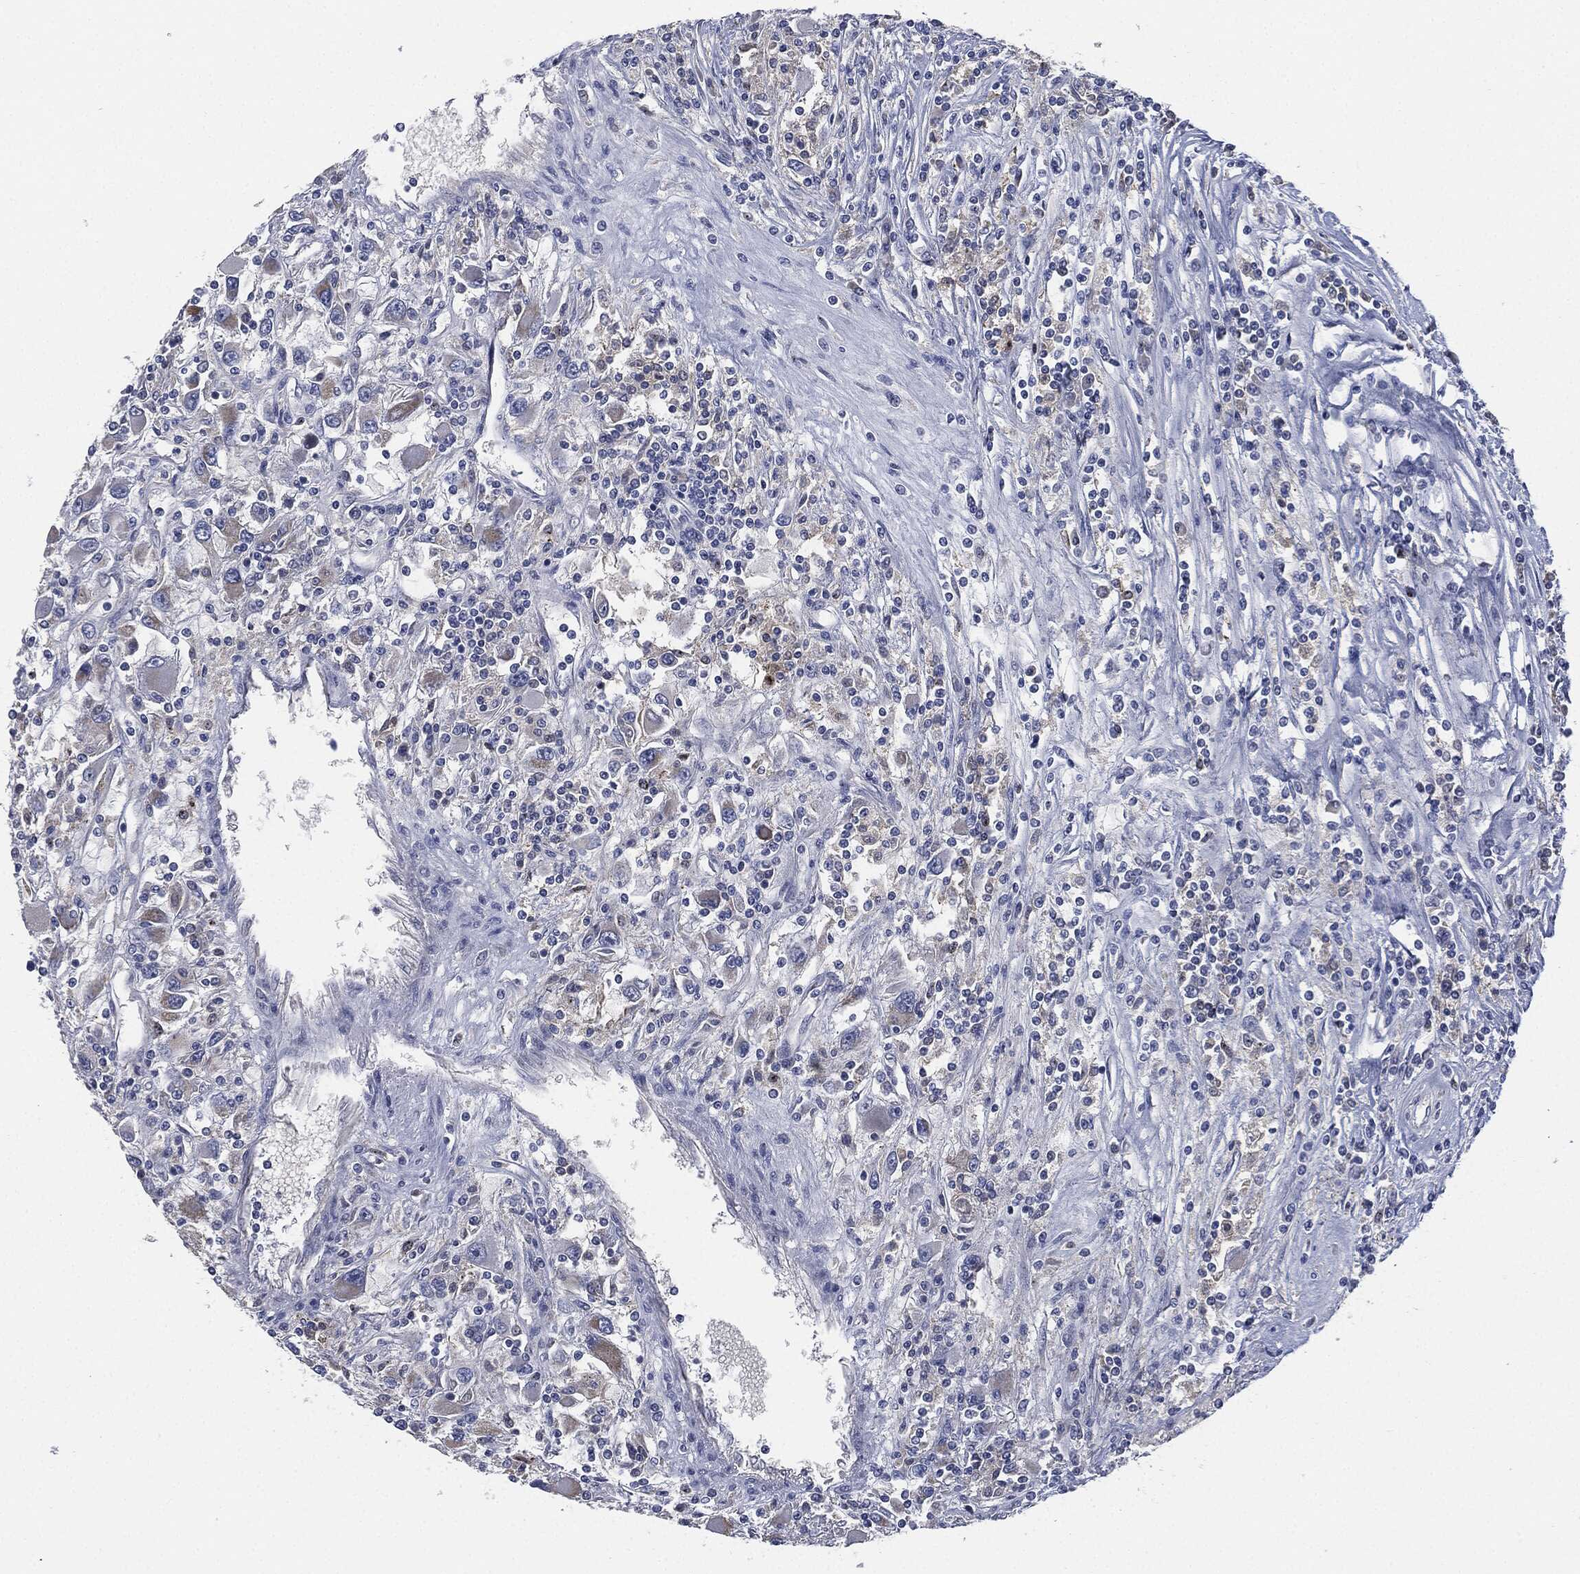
{"staining": {"intensity": "negative", "quantity": "none", "location": "none"}, "tissue": "renal cancer", "cell_type": "Tumor cells", "image_type": "cancer", "snomed": [{"axis": "morphology", "description": "Adenocarcinoma, NOS"}, {"axis": "topography", "description": "Kidney"}], "caption": "This is an immunohistochemistry micrograph of human renal cancer. There is no expression in tumor cells.", "gene": "SIGLEC9", "patient": {"sex": "female", "age": 67}}